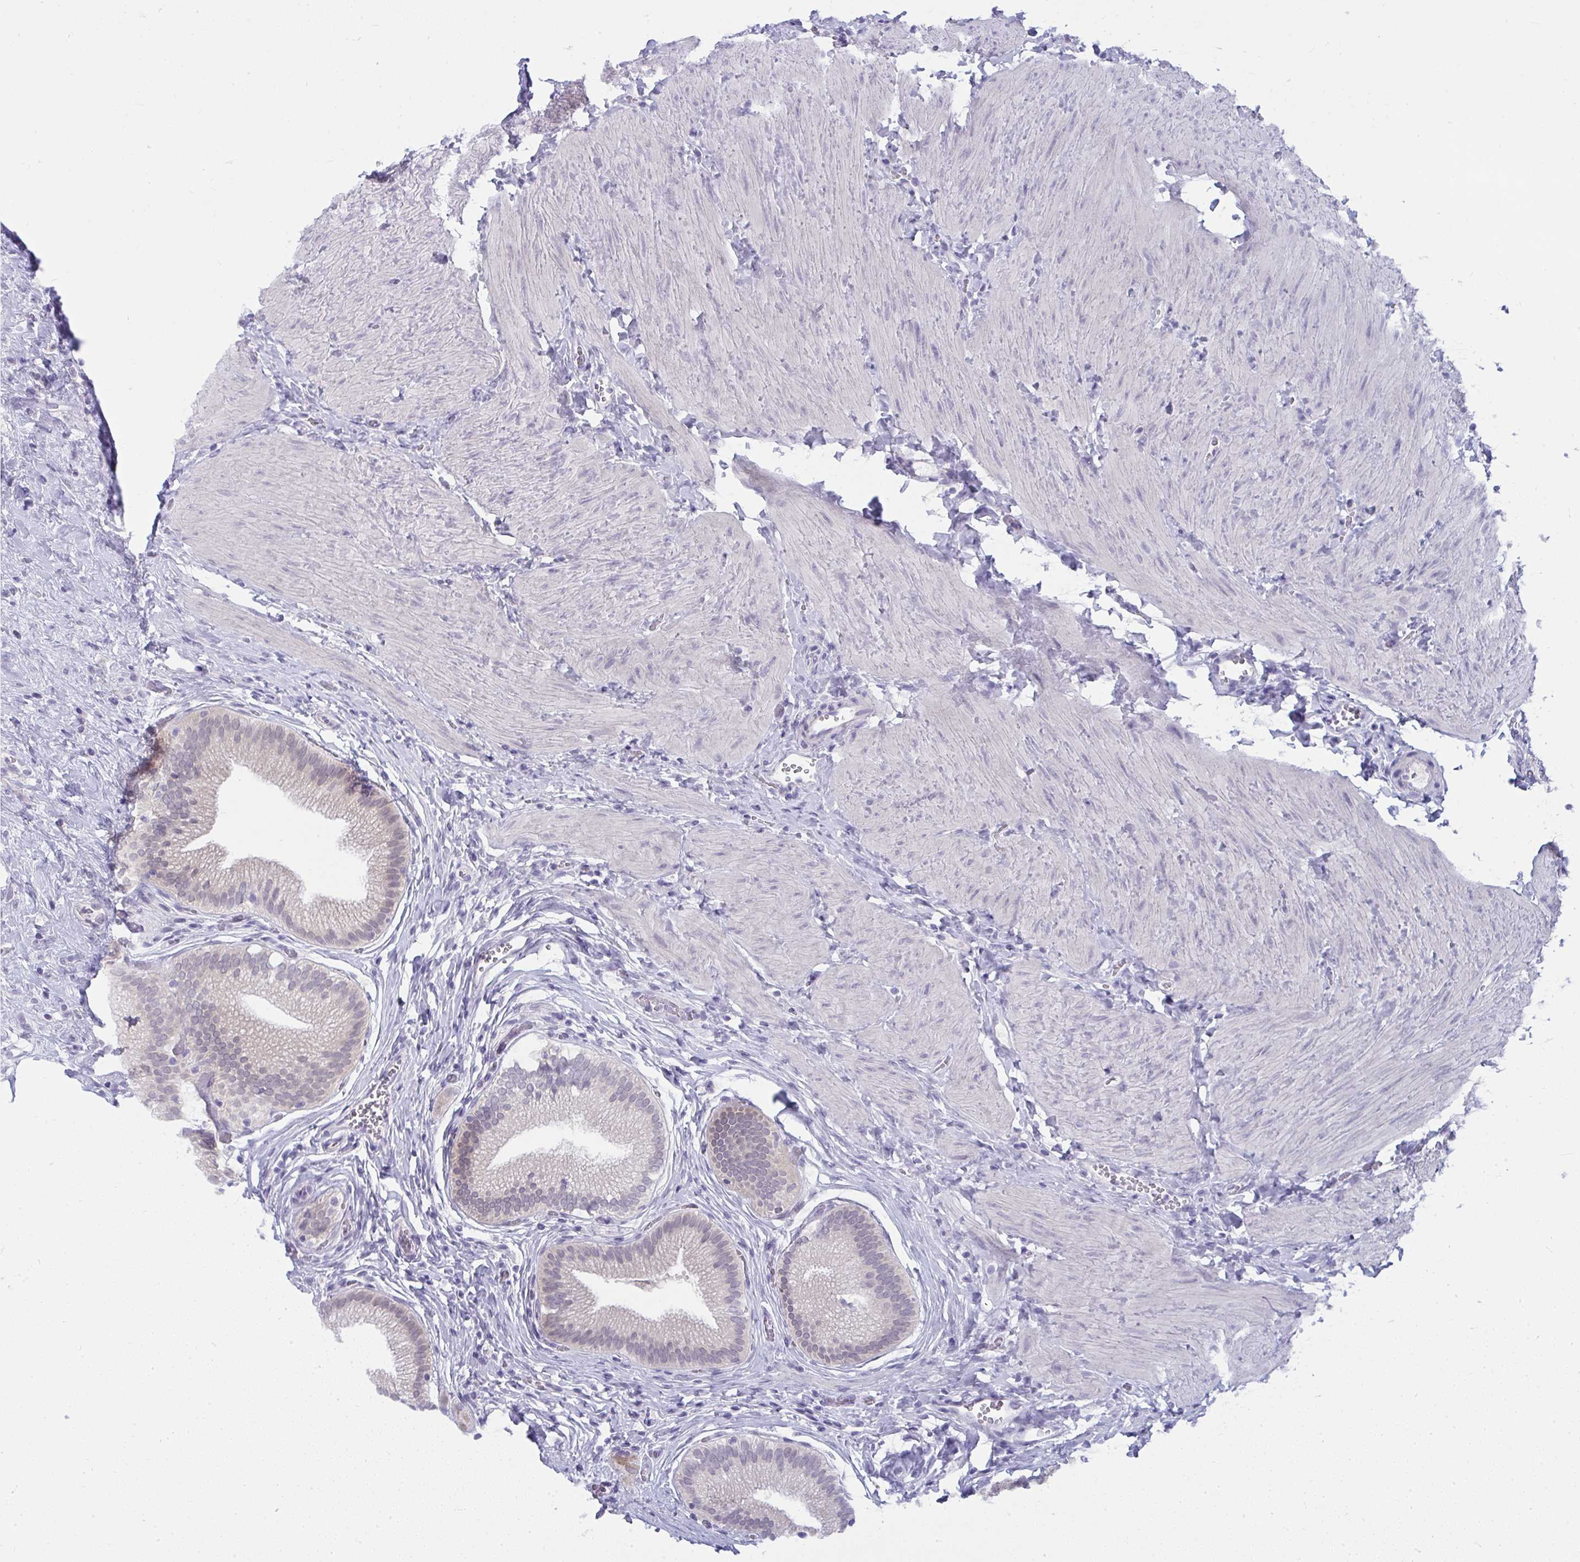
{"staining": {"intensity": "negative", "quantity": "none", "location": "none"}, "tissue": "gallbladder", "cell_type": "Glandular cells", "image_type": "normal", "snomed": [{"axis": "morphology", "description": "Normal tissue, NOS"}, {"axis": "topography", "description": "Gallbladder"}, {"axis": "topography", "description": "Peripheral nerve tissue"}], "caption": "DAB (3,3'-diaminobenzidine) immunohistochemical staining of normal gallbladder shows no significant positivity in glandular cells. (IHC, brightfield microscopy, high magnification).", "gene": "UGT3A2", "patient": {"sex": "male", "age": 17}}